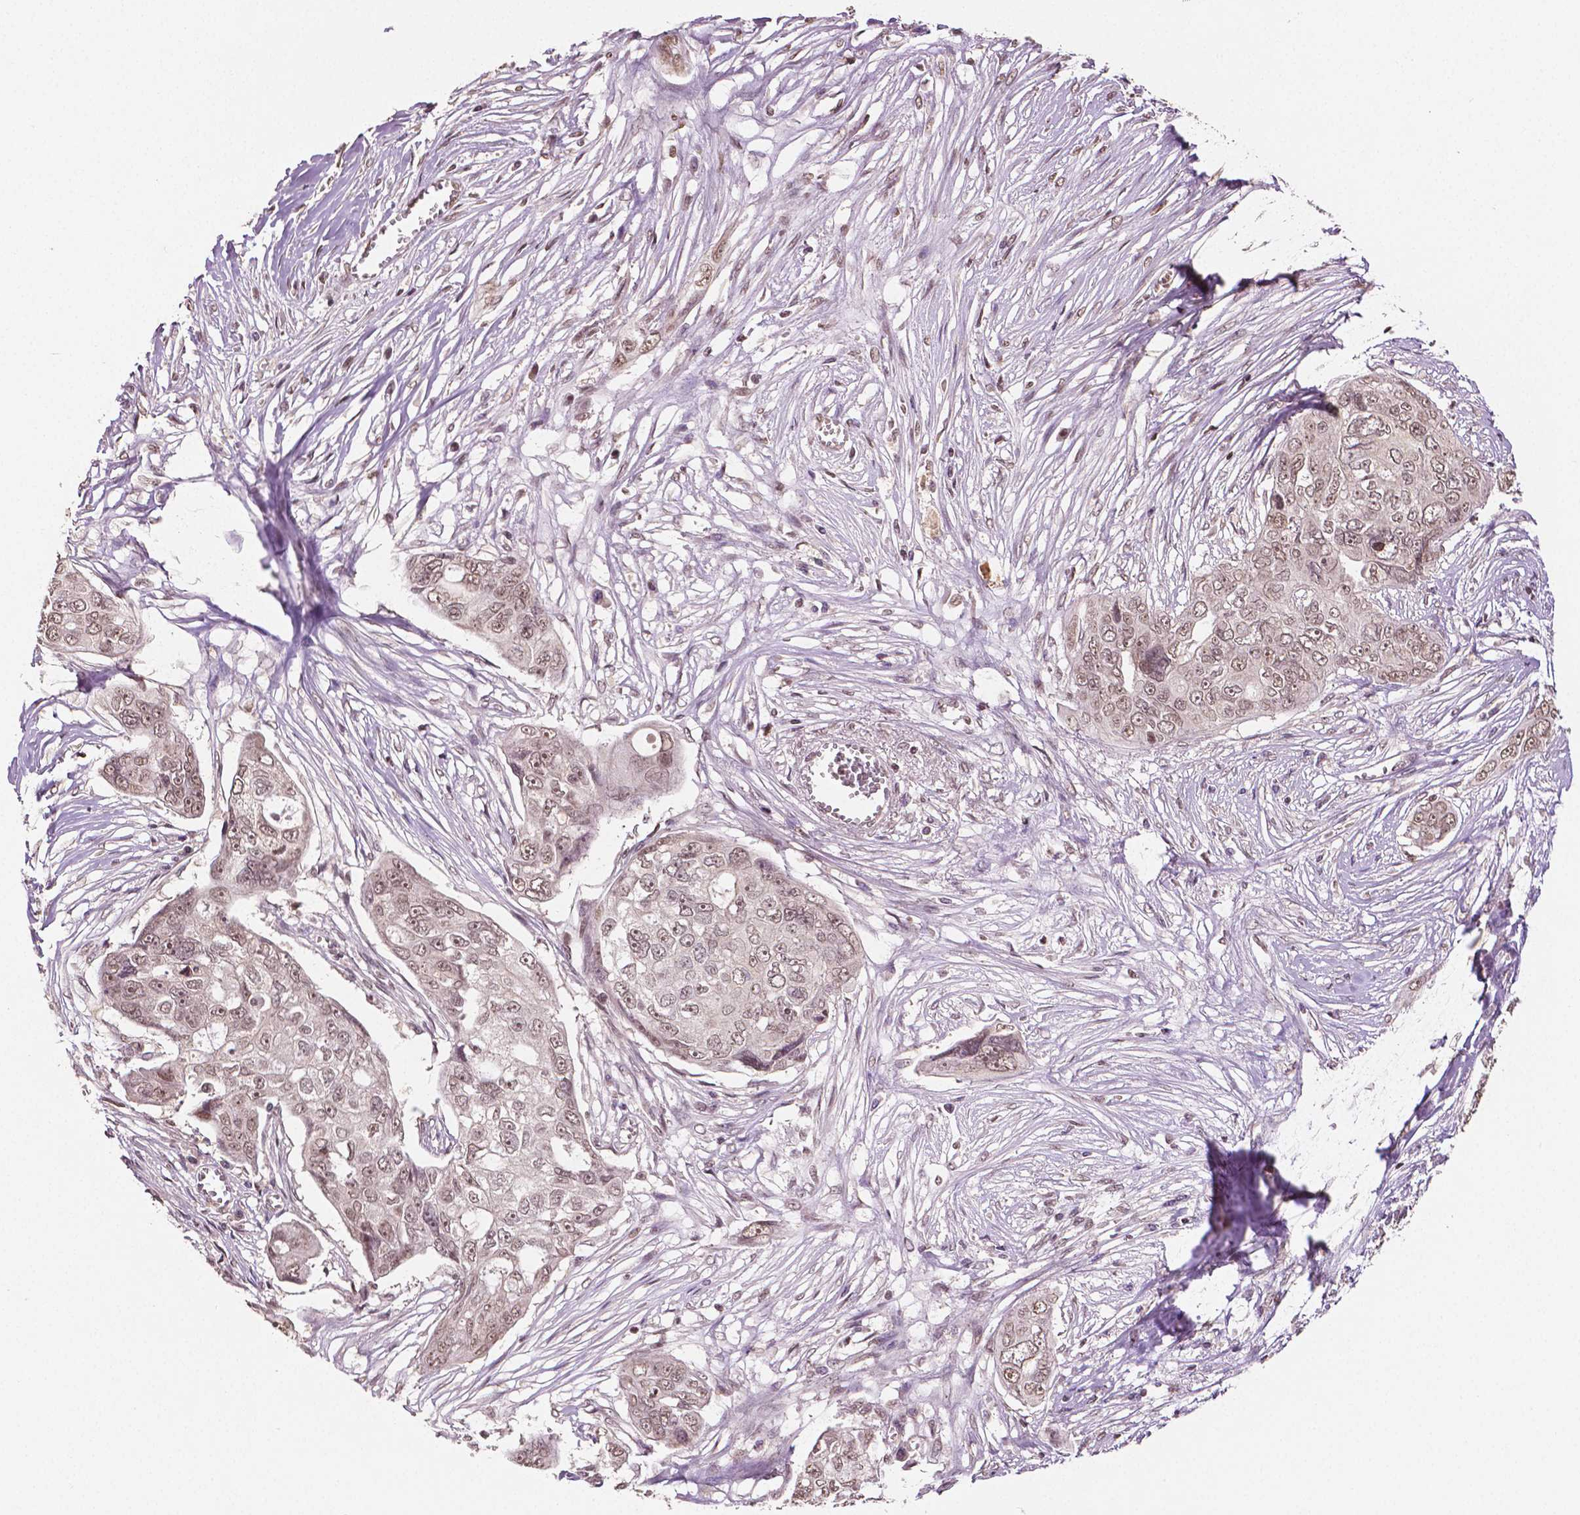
{"staining": {"intensity": "moderate", "quantity": ">75%", "location": "nuclear"}, "tissue": "ovarian cancer", "cell_type": "Tumor cells", "image_type": "cancer", "snomed": [{"axis": "morphology", "description": "Carcinoma, endometroid"}, {"axis": "topography", "description": "Ovary"}], "caption": "Protein staining reveals moderate nuclear expression in approximately >75% of tumor cells in endometroid carcinoma (ovarian).", "gene": "DEK", "patient": {"sex": "female", "age": 70}}